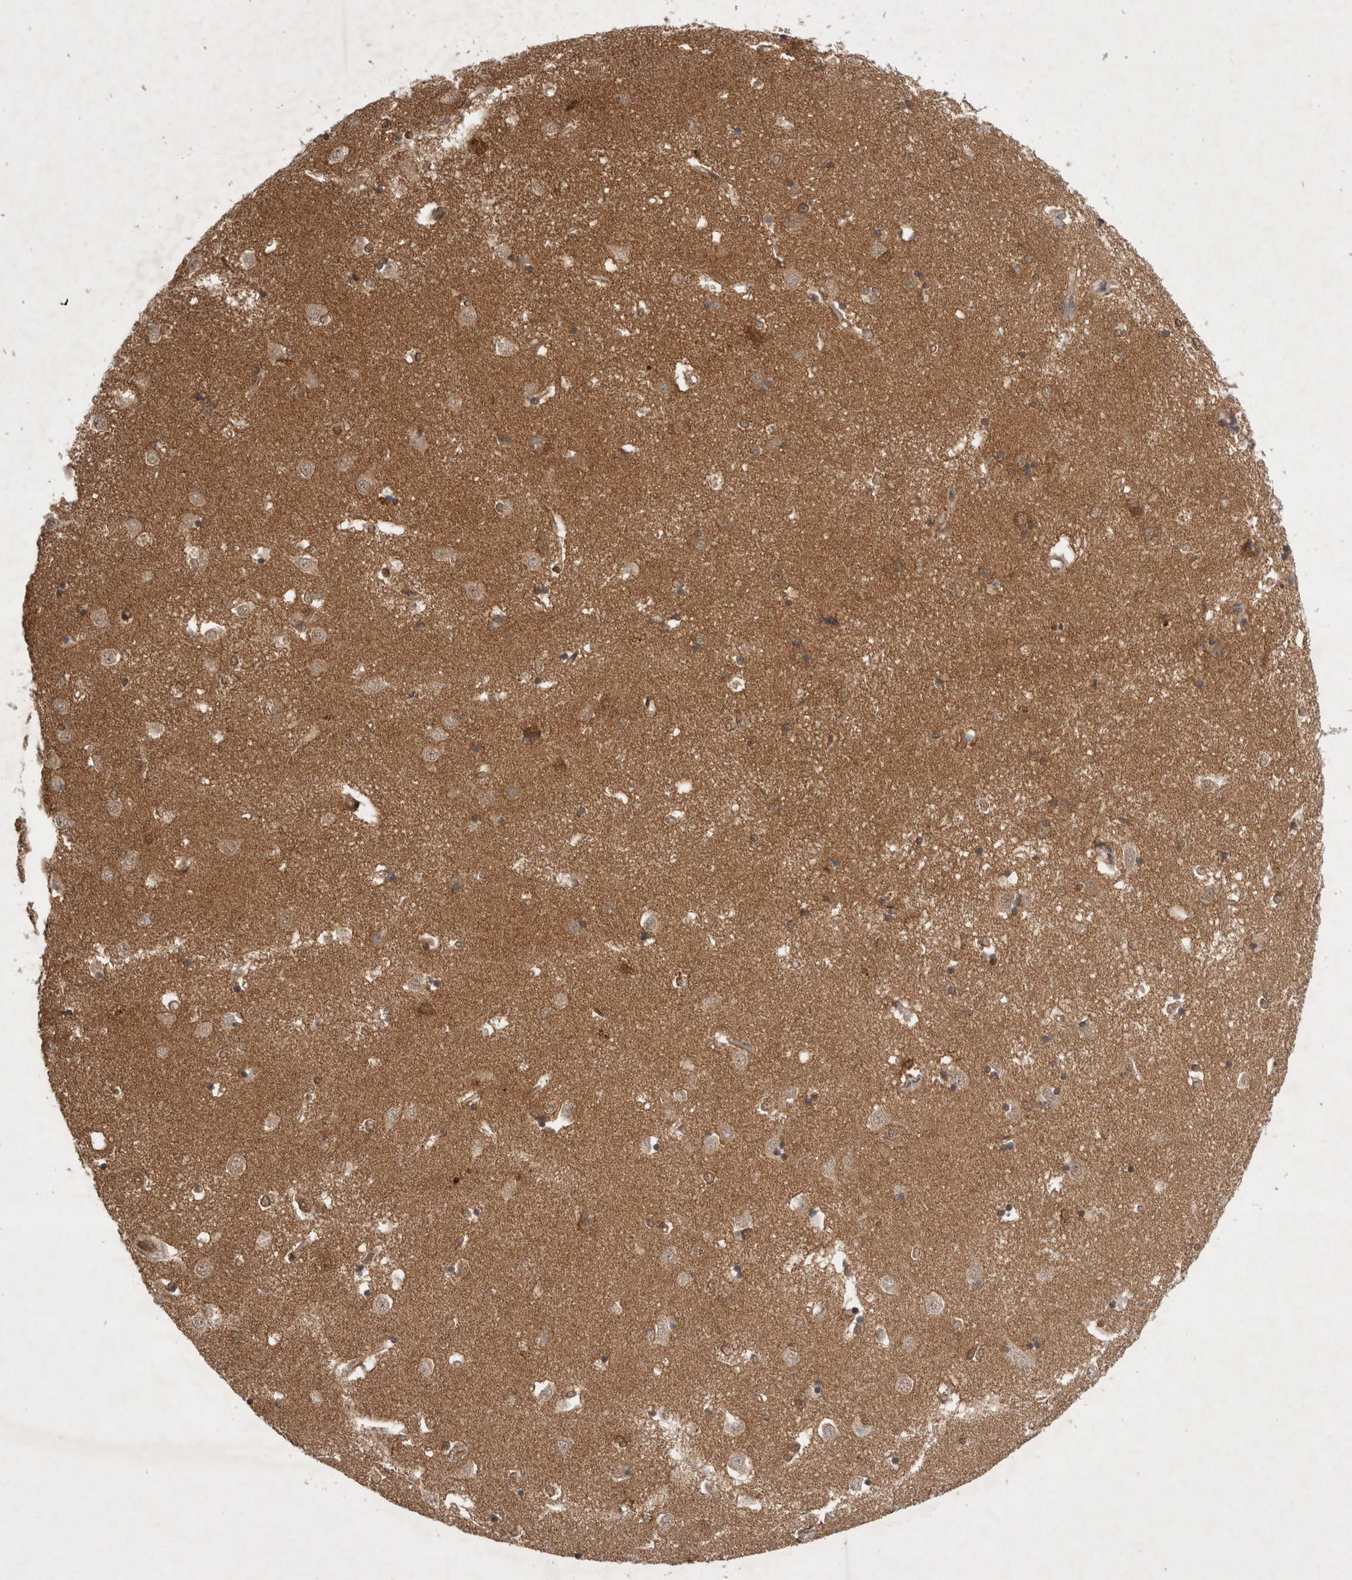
{"staining": {"intensity": "moderate", "quantity": "<25%", "location": "cytoplasmic/membranous,nuclear"}, "tissue": "caudate", "cell_type": "Glial cells", "image_type": "normal", "snomed": [{"axis": "morphology", "description": "Normal tissue, NOS"}, {"axis": "topography", "description": "Lateral ventricle wall"}], "caption": "The histopathology image displays a brown stain indicating the presence of a protein in the cytoplasmic/membranous,nuclear of glial cells in caudate. (brown staining indicates protein expression, while blue staining denotes nuclei).", "gene": "WIPF2", "patient": {"sex": "male", "age": 45}}